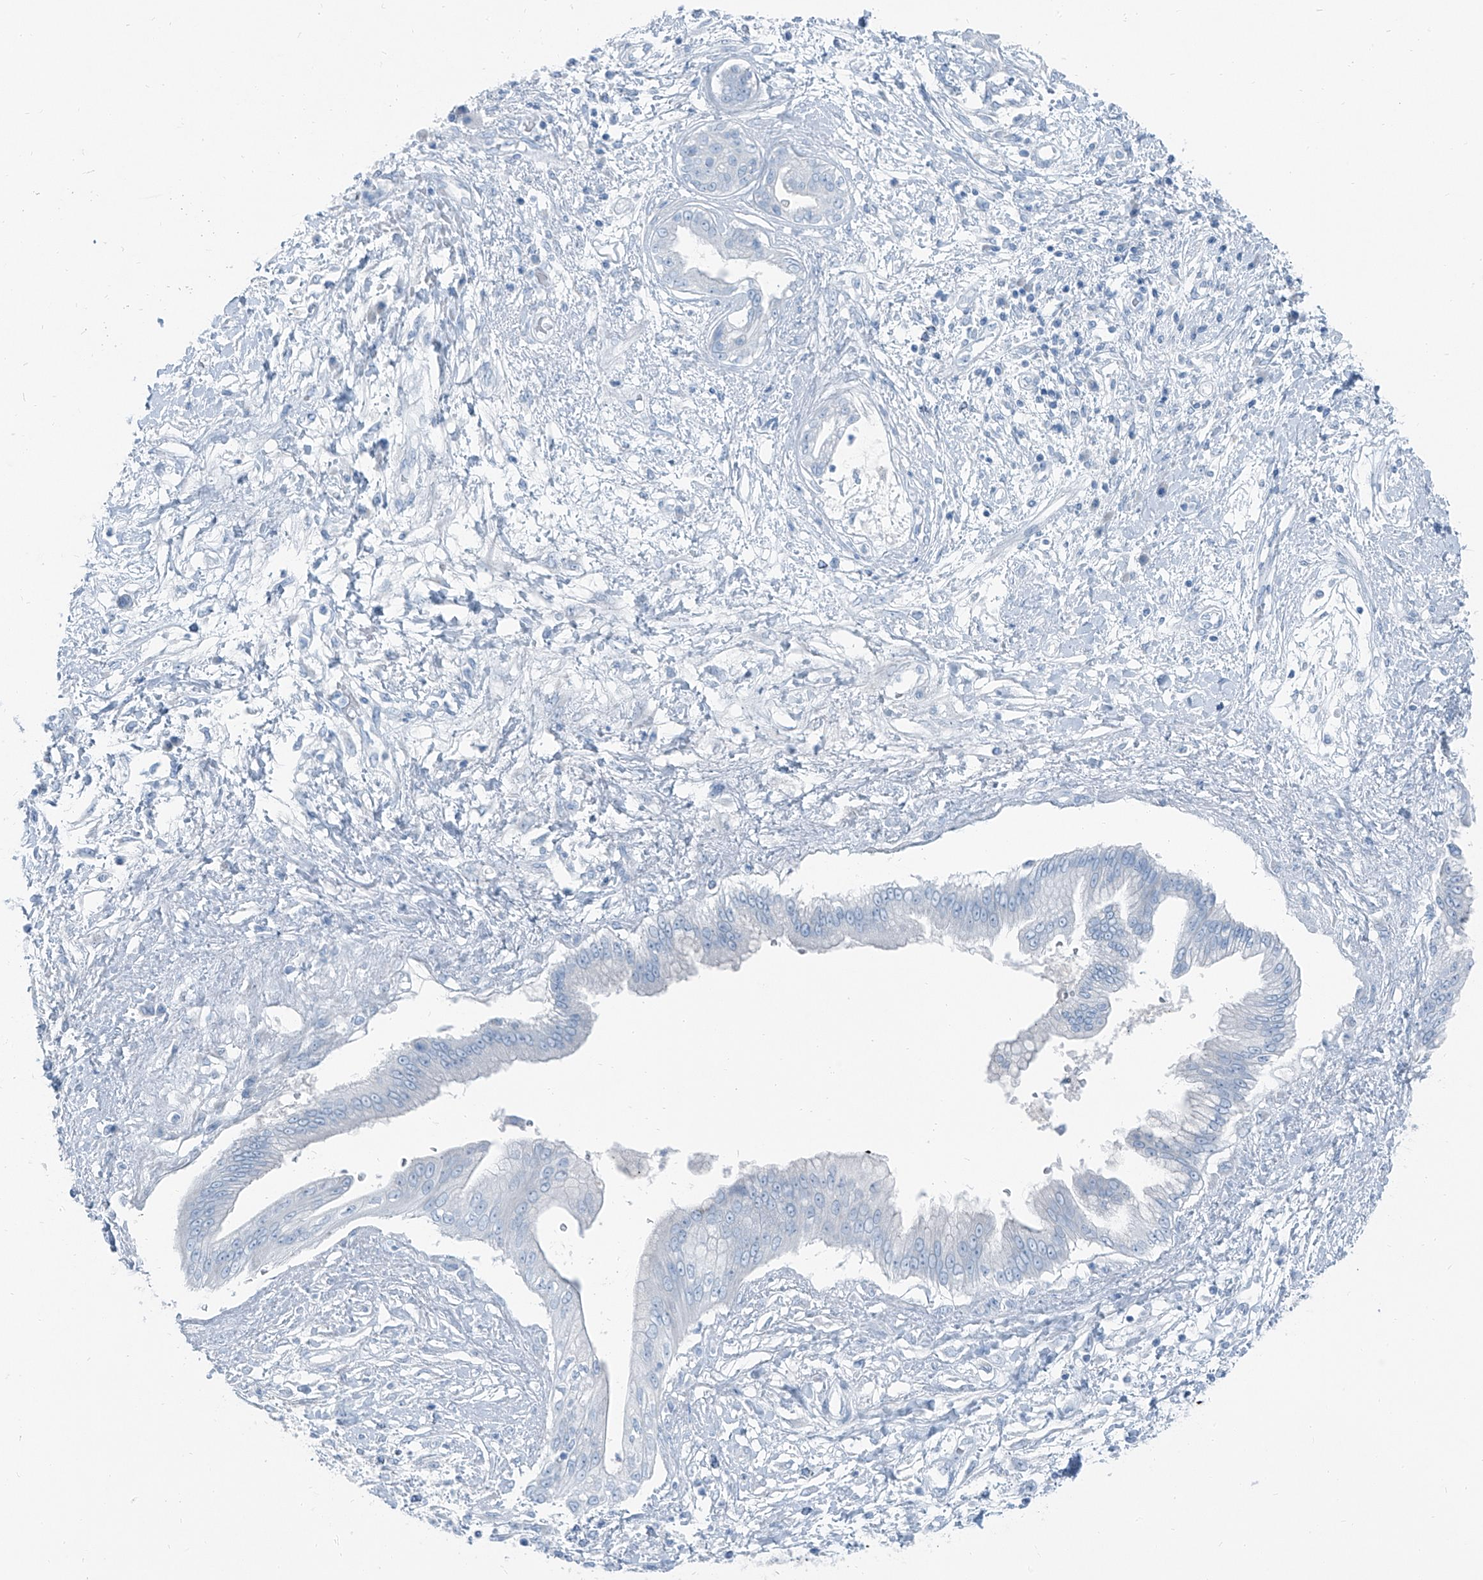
{"staining": {"intensity": "negative", "quantity": "none", "location": "none"}, "tissue": "pancreatic cancer", "cell_type": "Tumor cells", "image_type": "cancer", "snomed": [{"axis": "morphology", "description": "Adenocarcinoma, NOS"}, {"axis": "topography", "description": "Pancreas"}], "caption": "Pancreatic cancer was stained to show a protein in brown. There is no significant expression in tumor cells.", "gene": "RGN", "patient": {"sex": "female", "age": 56}}